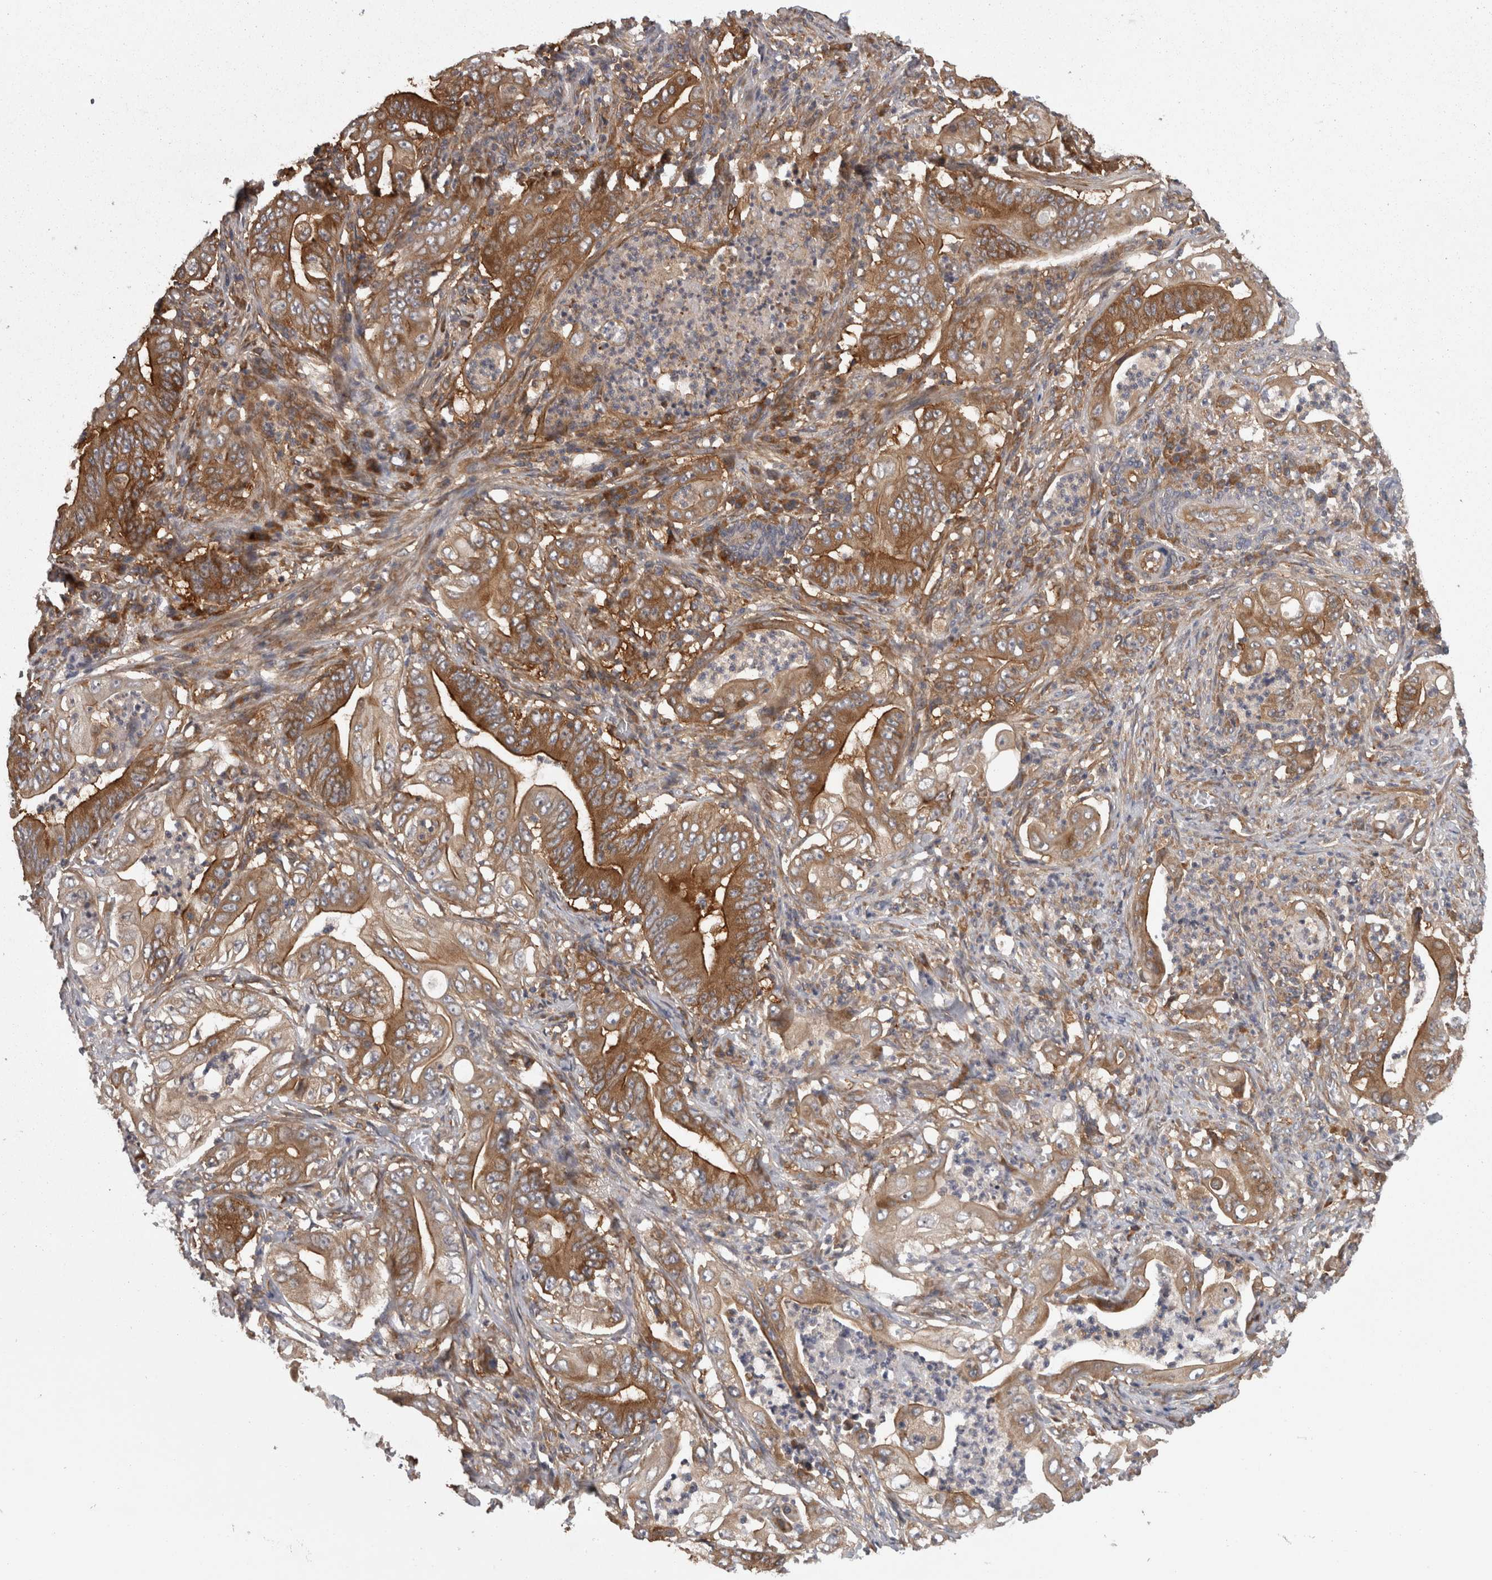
{"staining": {"intensity": "strong", "quantity": ">75%", "location": "cytoplasmic/membranous"}, "tissue": "stomach cancer", "cell_type": "Tumor cells", "image_type": "cancer", "snomed": [{"axis": "morphology", "description": "Adenocarcinoma, NOS"}, {"axis": "topography", "description": "Stomach"}], "caption": "This is an image of immunohistochemistry (IHC) staining of stomach cancer (adenocarcinoma), which shows strong staining in the cytoplasmic/membranous of tumor cells.", "gene": "SMCR8", "patient": {"sex": "female", "age": 73}}